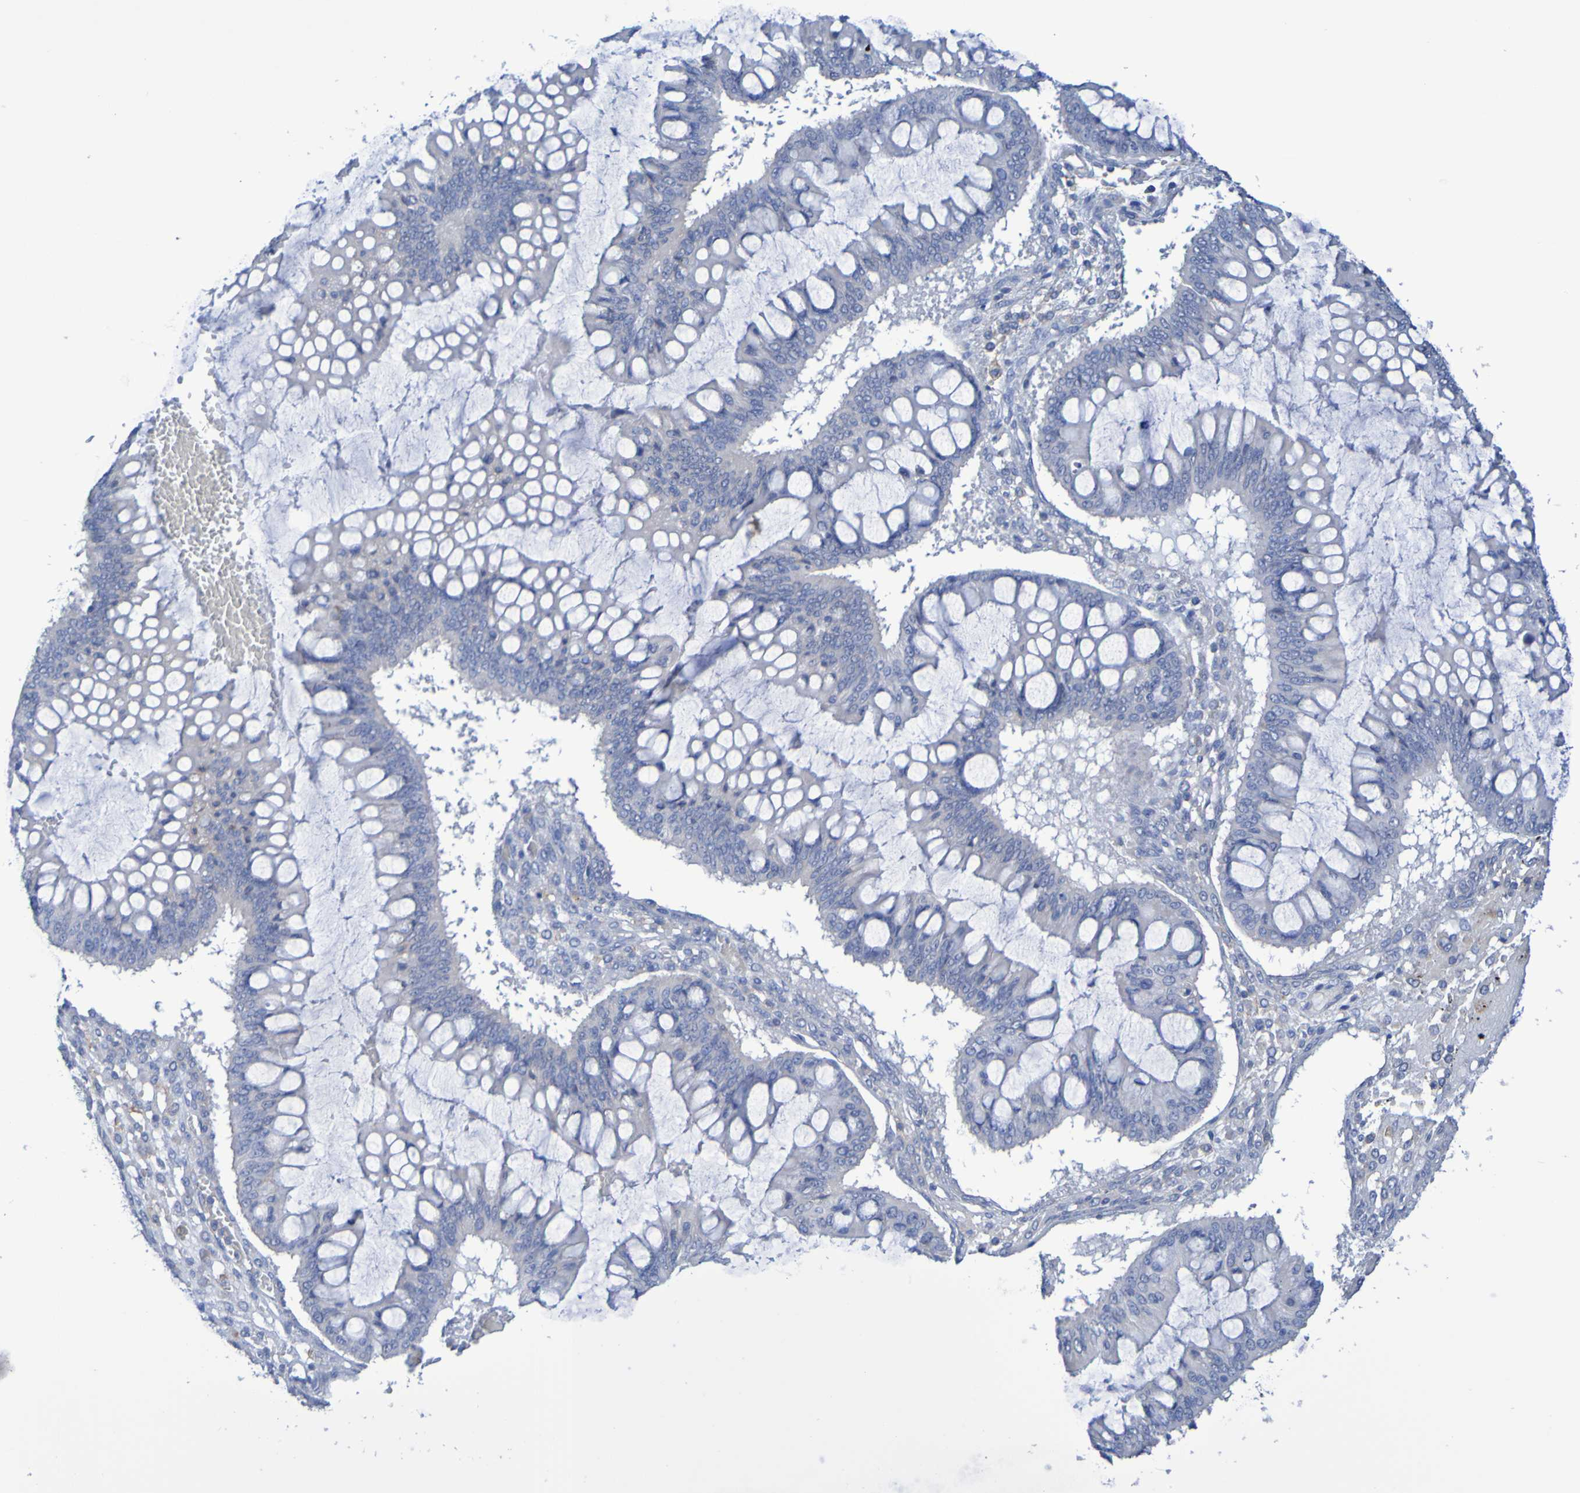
{"staining": {"intensity": "negative", "quantity": "none", "location": "none"}, "tissue": "ovarian cancer", "cell_type": "Tumor cells", "image_type": "cancer", "snomed": [{"axis": "morphology", "description": "Cystadenocarcinoma, mucinous, NOS"}, {"axis": "topography", "description": "Ovary"}], "caption": "DAB immunohistochemical staining of ovarian cancer demonstrates no significant expression in tumor cells.", "gene": "SLC3A2", "patient": {"sex": "female", "age": 73}}